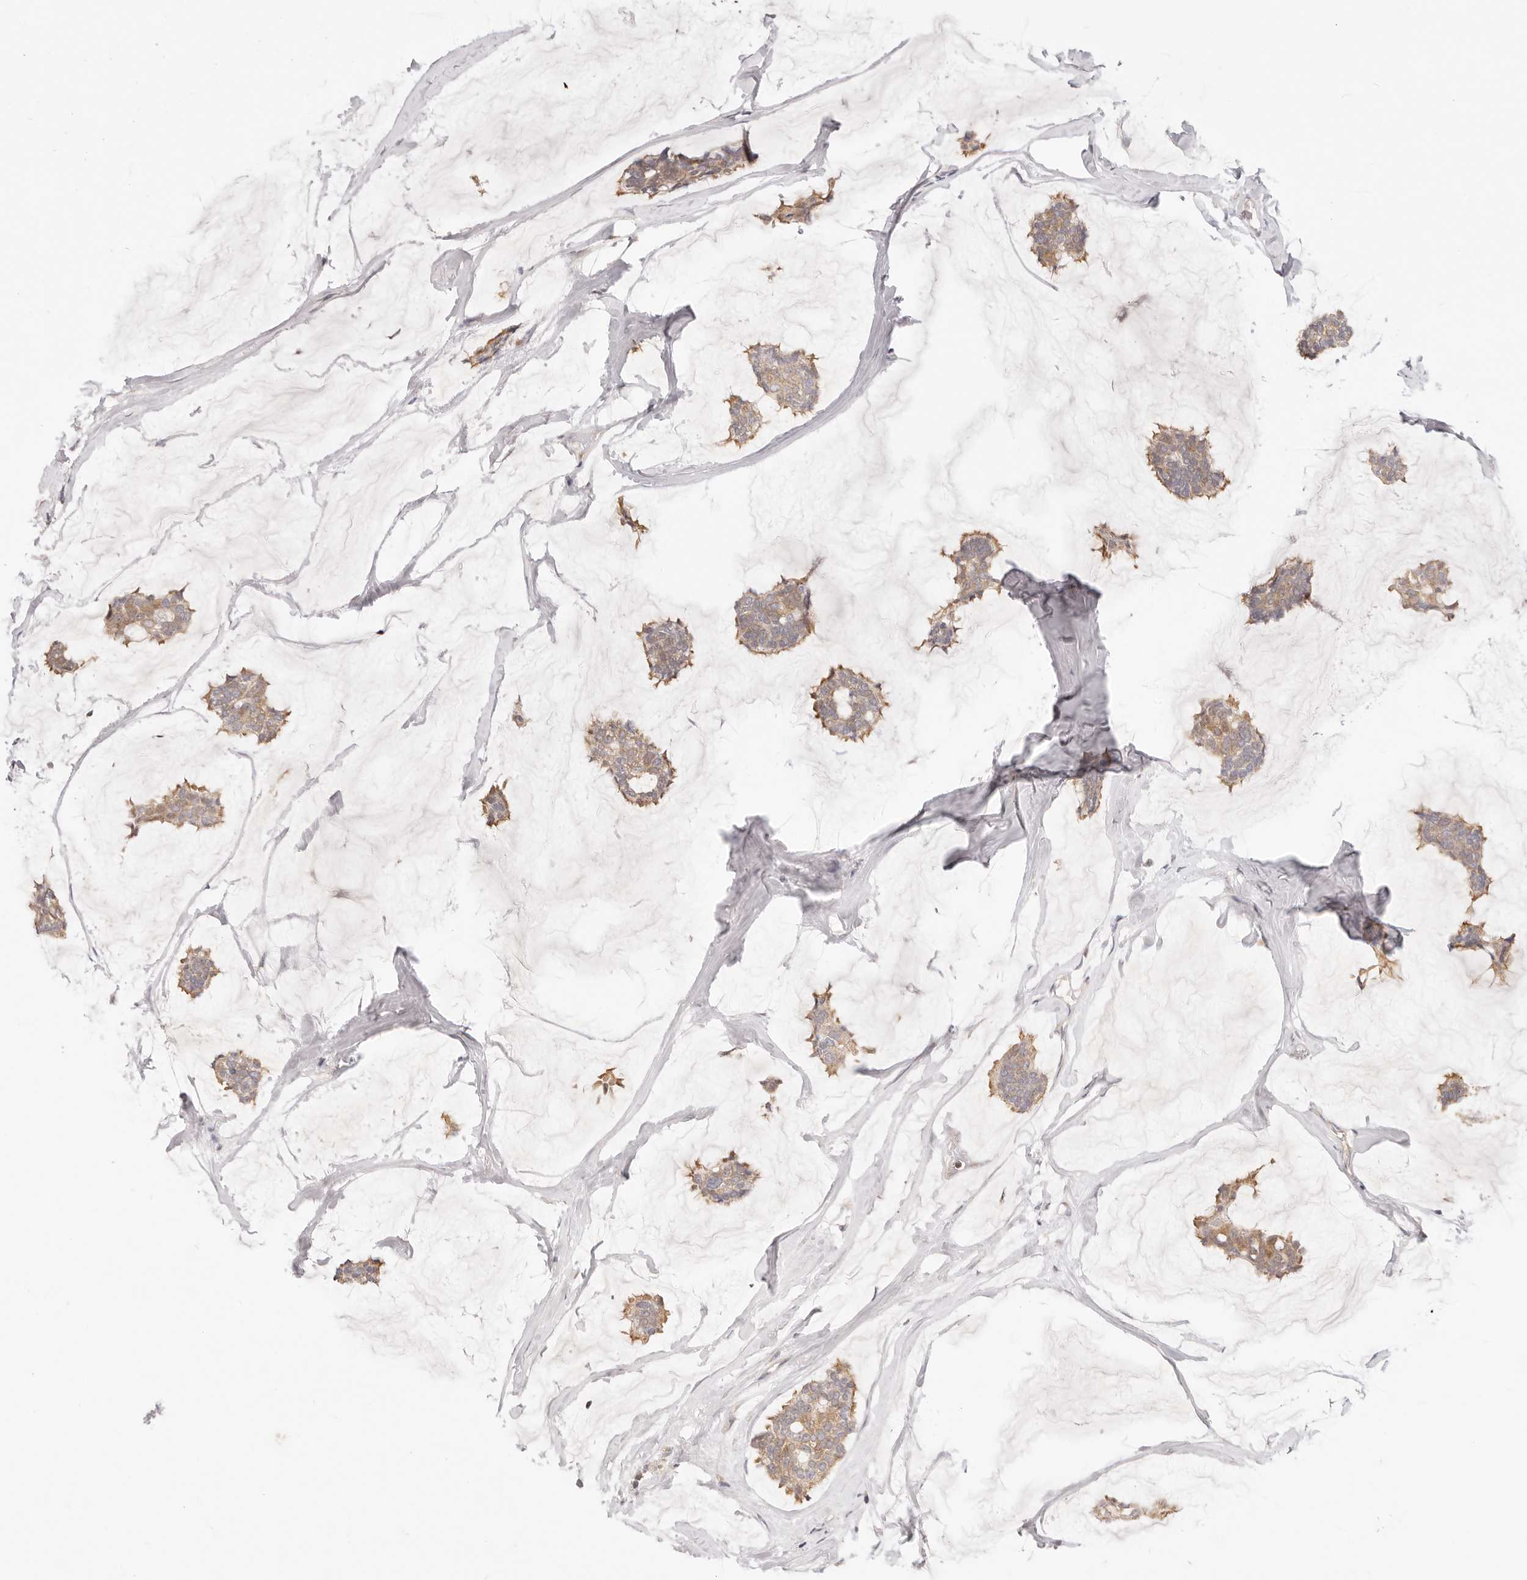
{"staining": {"intensity": "moderate", "quantity": ">75%", "location": "cytoplasmic/membranous"}, "tissue": "breast cancer", "cell_type": "Tumor cells", "image_type": "cancer", "snomed": [{"axis": "morphology", "description": "Duct carcinoma"}, {"axis": "topography", "description": "Breast"}], "caption": "Protein analysis of breast cancer tissue displays moderate cytoplasmic/membranous positivity in approximately >75% of tumor cells.", "gene": "KCMF1", "patient": {"sex": "female", "age": 93}}